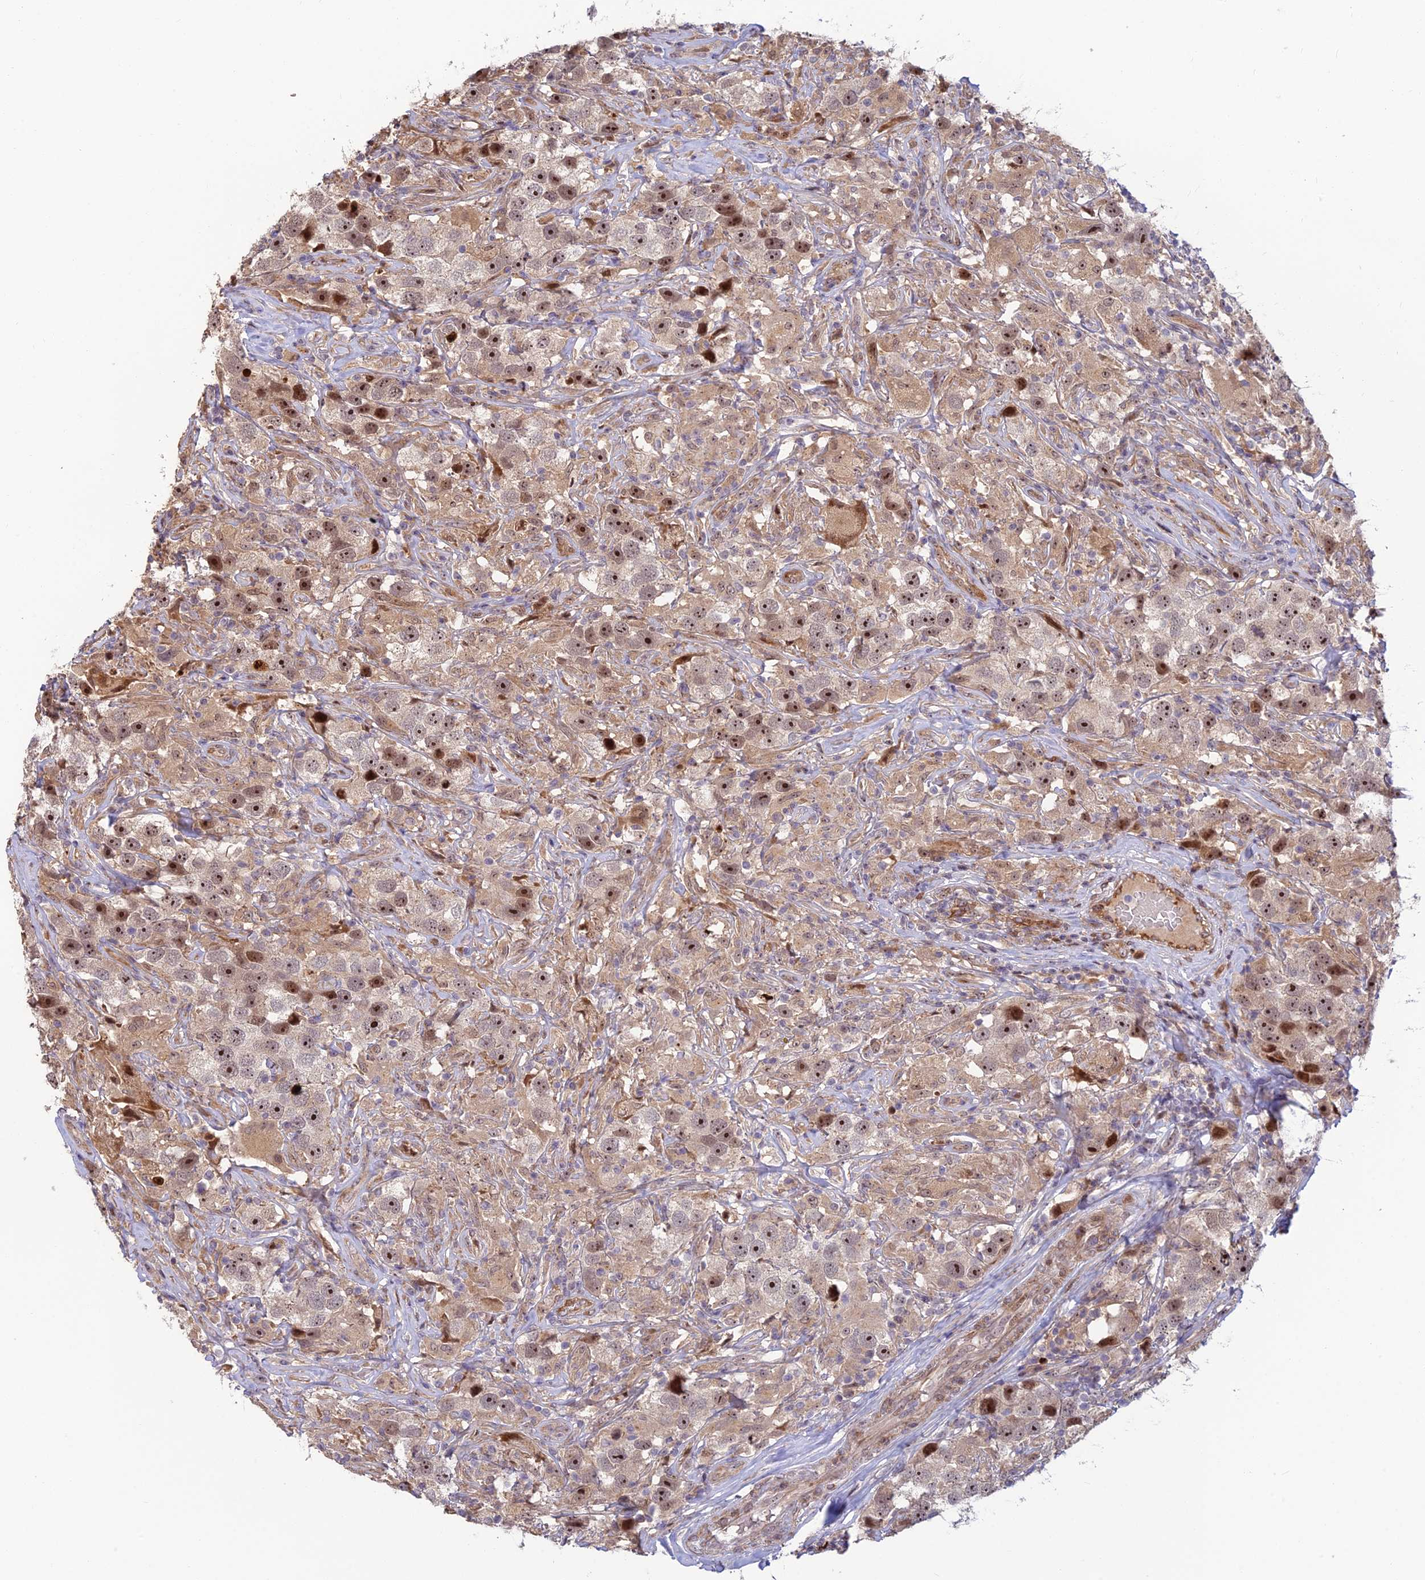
{"staining": {"intensity": "strong", "quantity": "25%-75%", "location": "cytoplasmic/membranous,nuclear"}, "tissue": "testis cancer", "cell_type": "Tumor cells", "image_type": "cancer", "snomed": [{"axis": "morphology", "description": "Seminoma, NOS"}, {"axis": "topography", "description": "Testis"}], "caption": "This image shows immunohistochemistry (IHC) staining of testis cancer (seminoma), with high strong cytoplasmic/membranous and nuclear staining in about 25%-75% of tumor cells.", "gene": "UFSP2", "patient": {"sex": "male", "age": 49}}